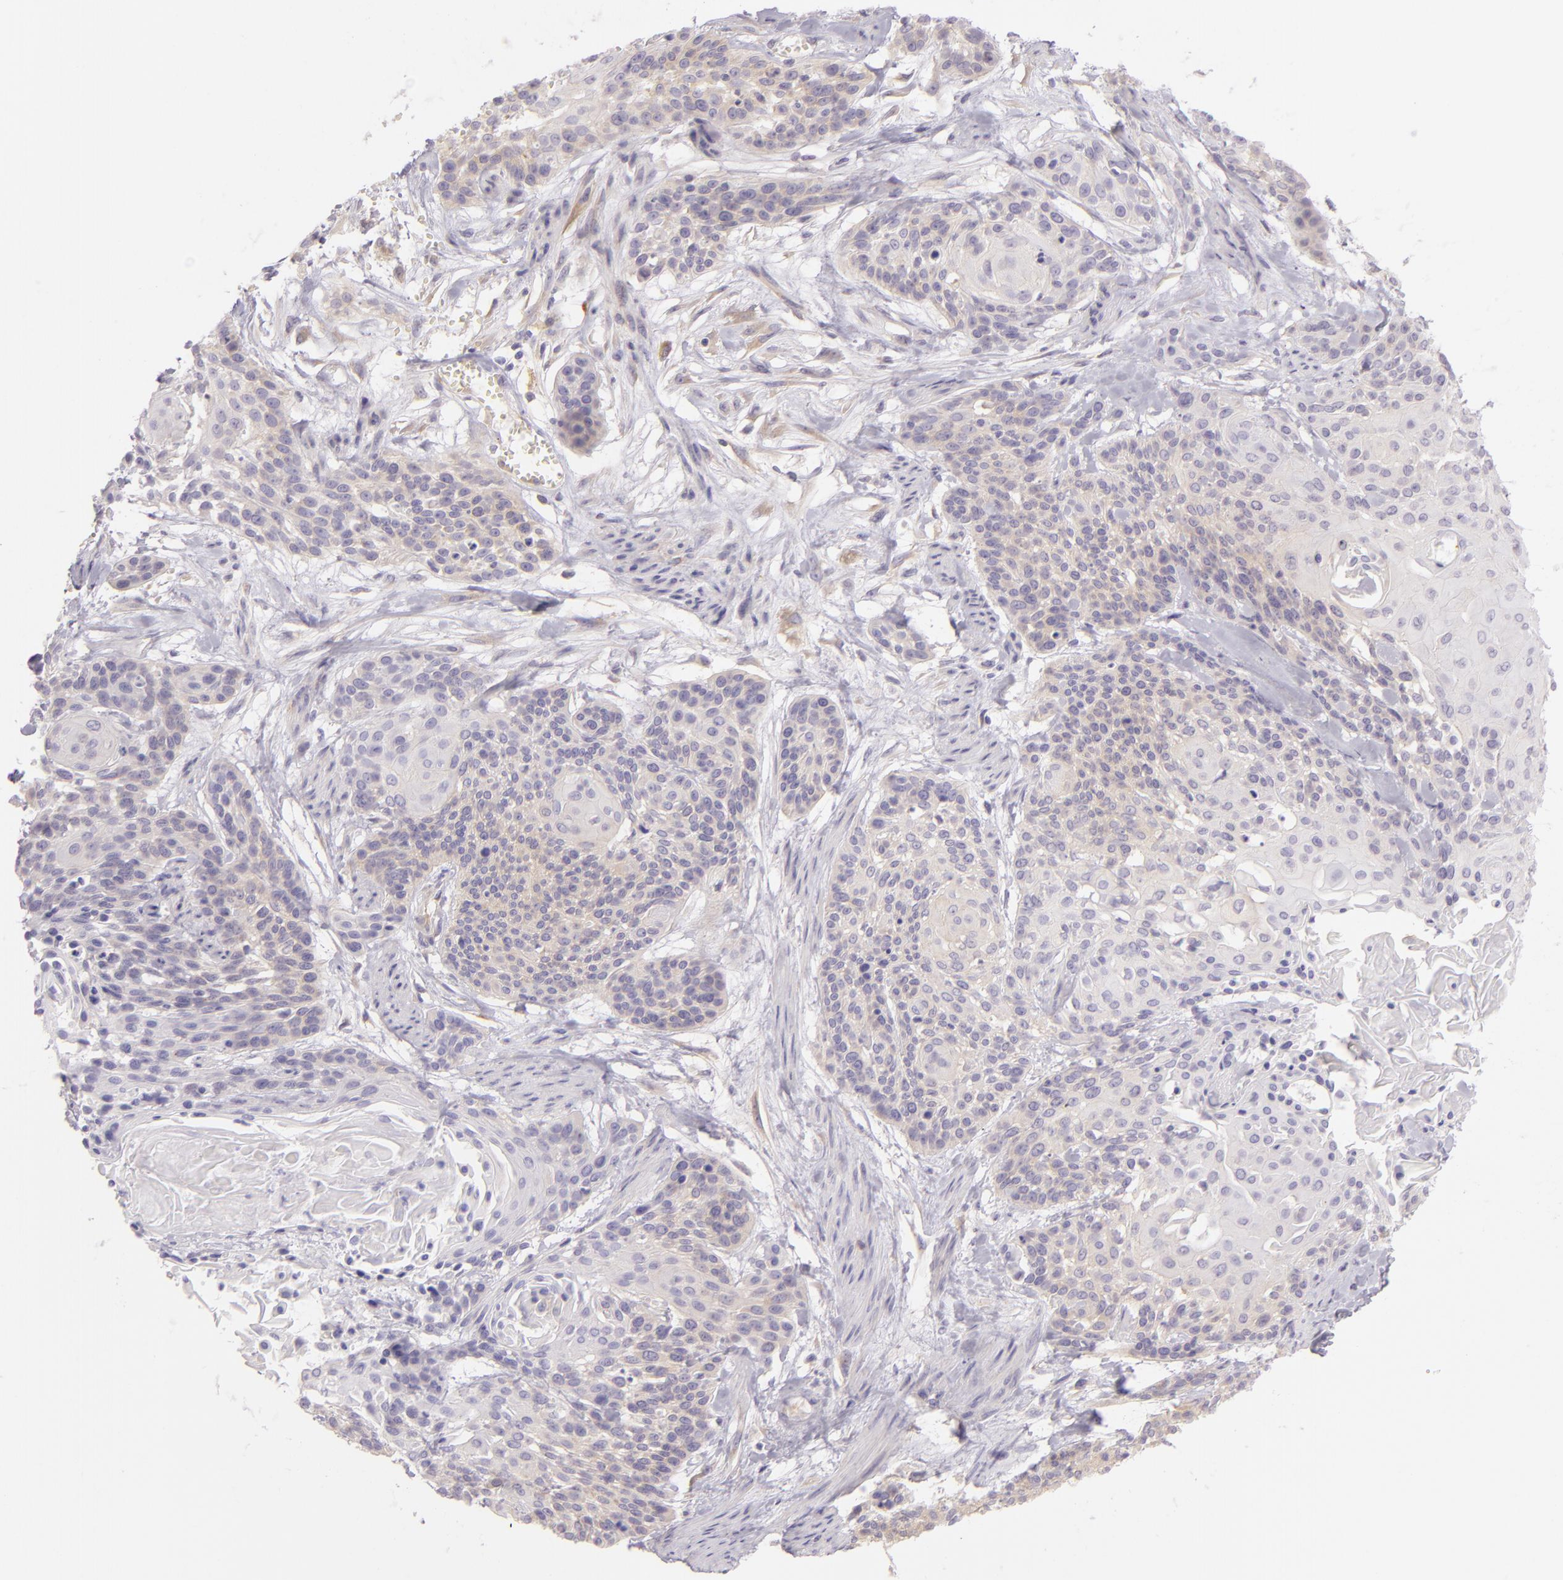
{"staining": {"intensity": "negative", "quantity": "none", "location": "none"}, "tissue": "cervical cancer", "cell_type": "Tumor cells", "image_type": "cancer", "snomed": [{"axis": "morphology", "description": "Squamous cell carcinoma, NOS"}, {"axis": "topography", "description": "Cervix"}], "caption": "Immunohistochemical staining of human squamous cell carcinoma (cervical) exhibits no significant expression in tumor cells. (IHC, brightfield microscopy, high magnification).", "gene": "ZC3H7B", "patient": {"sex": "female", "age": 57}}